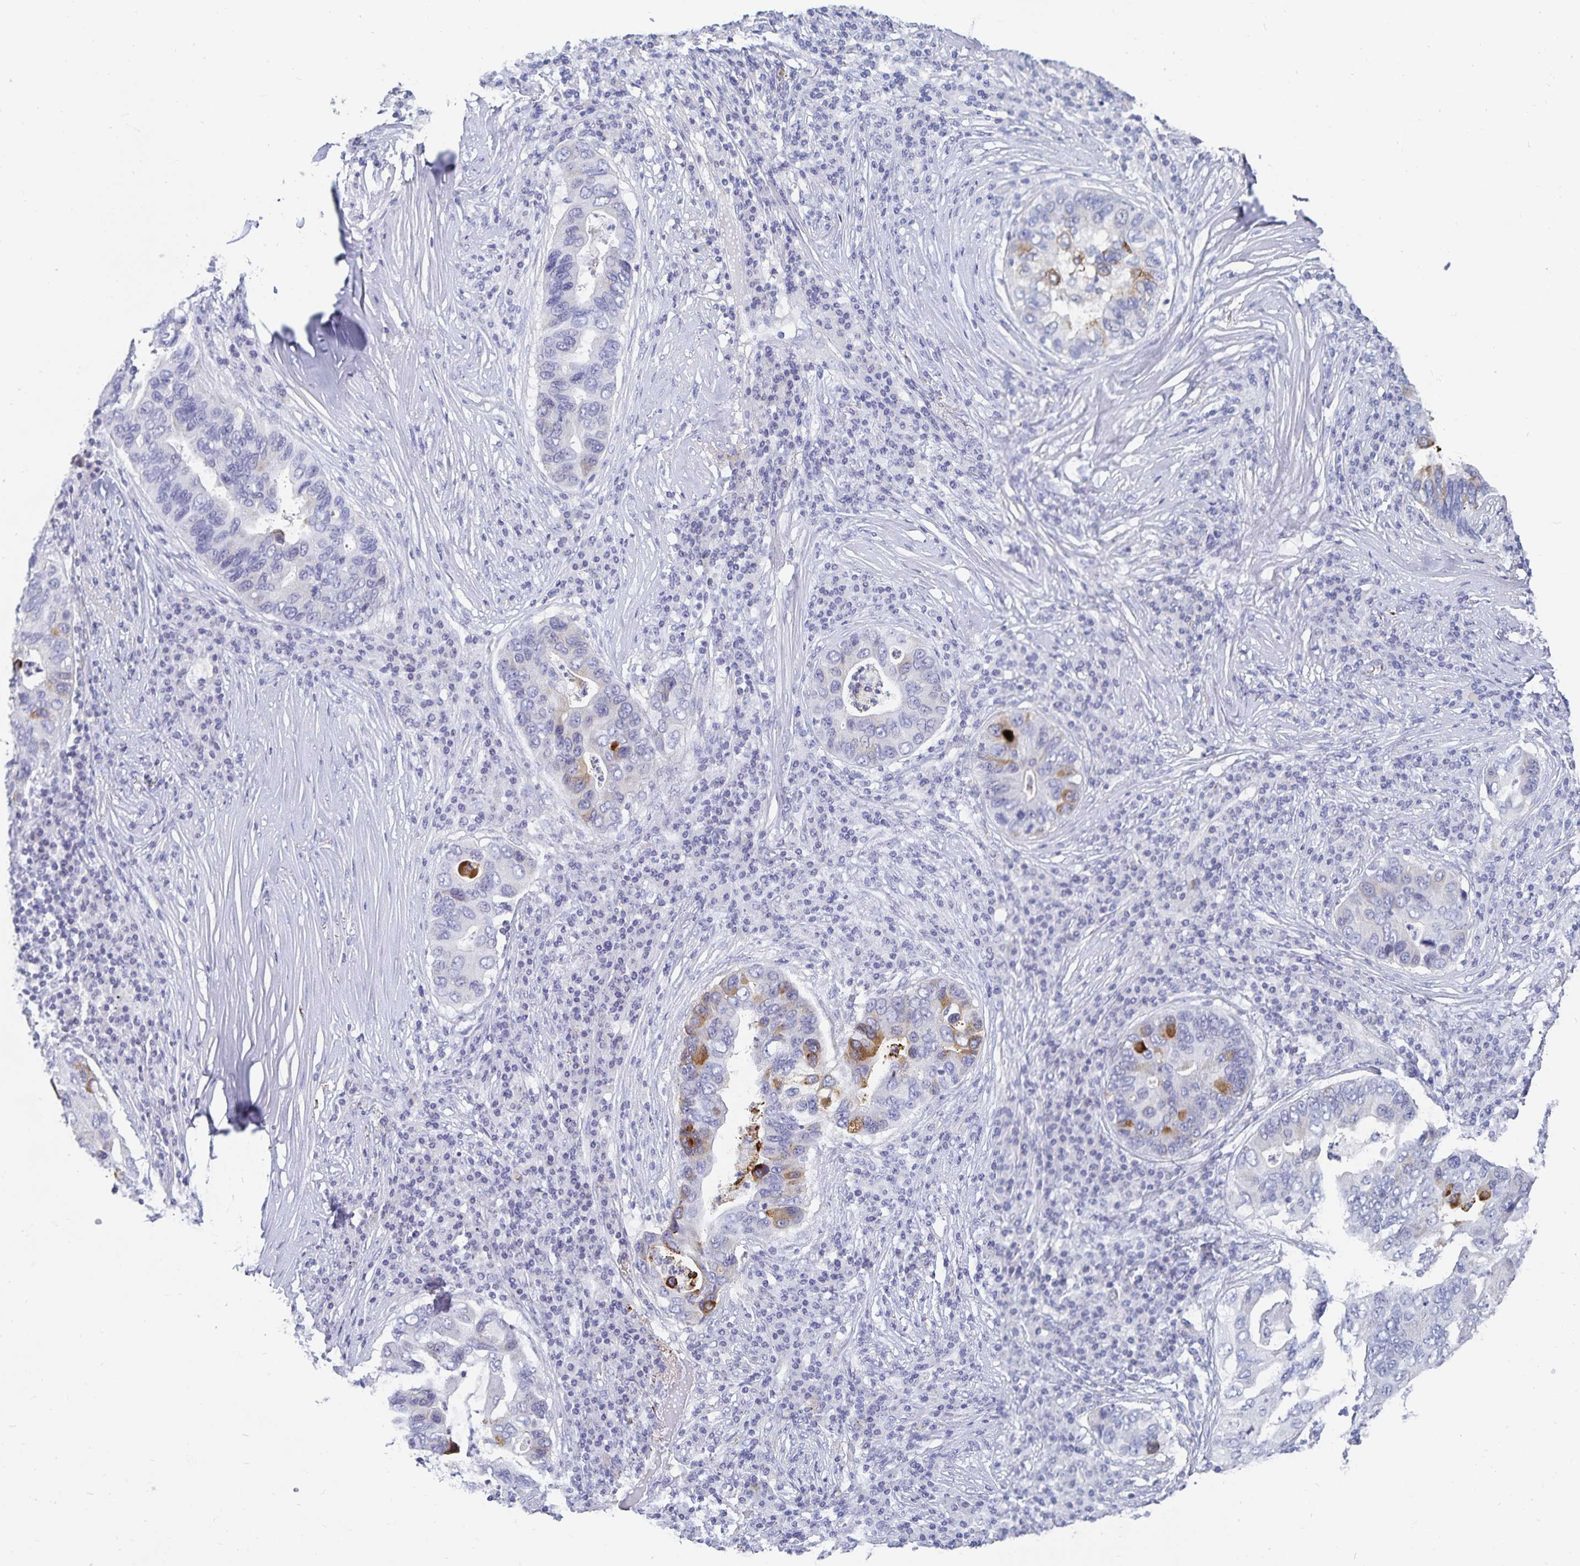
{"staining": {"intensity": "moderate", "quantity": "25%-75%", "location": "cytoplasmic/membranous"}, "tissue": "lung cancer", "cell_type": "Tumor cells", "image_type": "cancer", "snomed": [{"axis": "morphology", "description": "Adenocarcinoma, NOS"}, {"axis": "morphology", "description": "Adenocarcinoma, metastatic, NOS"}, {"axis": "topography", "description": "Lymph node"}, {"axis": "topography", "description": "Lung"}], "caption": "Lung cancer stained for a protein (brown) demonstrates moderate cytoplasmic/membranous positive staining in about 25%-75% of tumor cells.", "gene": "SFTPA1", "patient": {"sex": "female", "age": 54}}